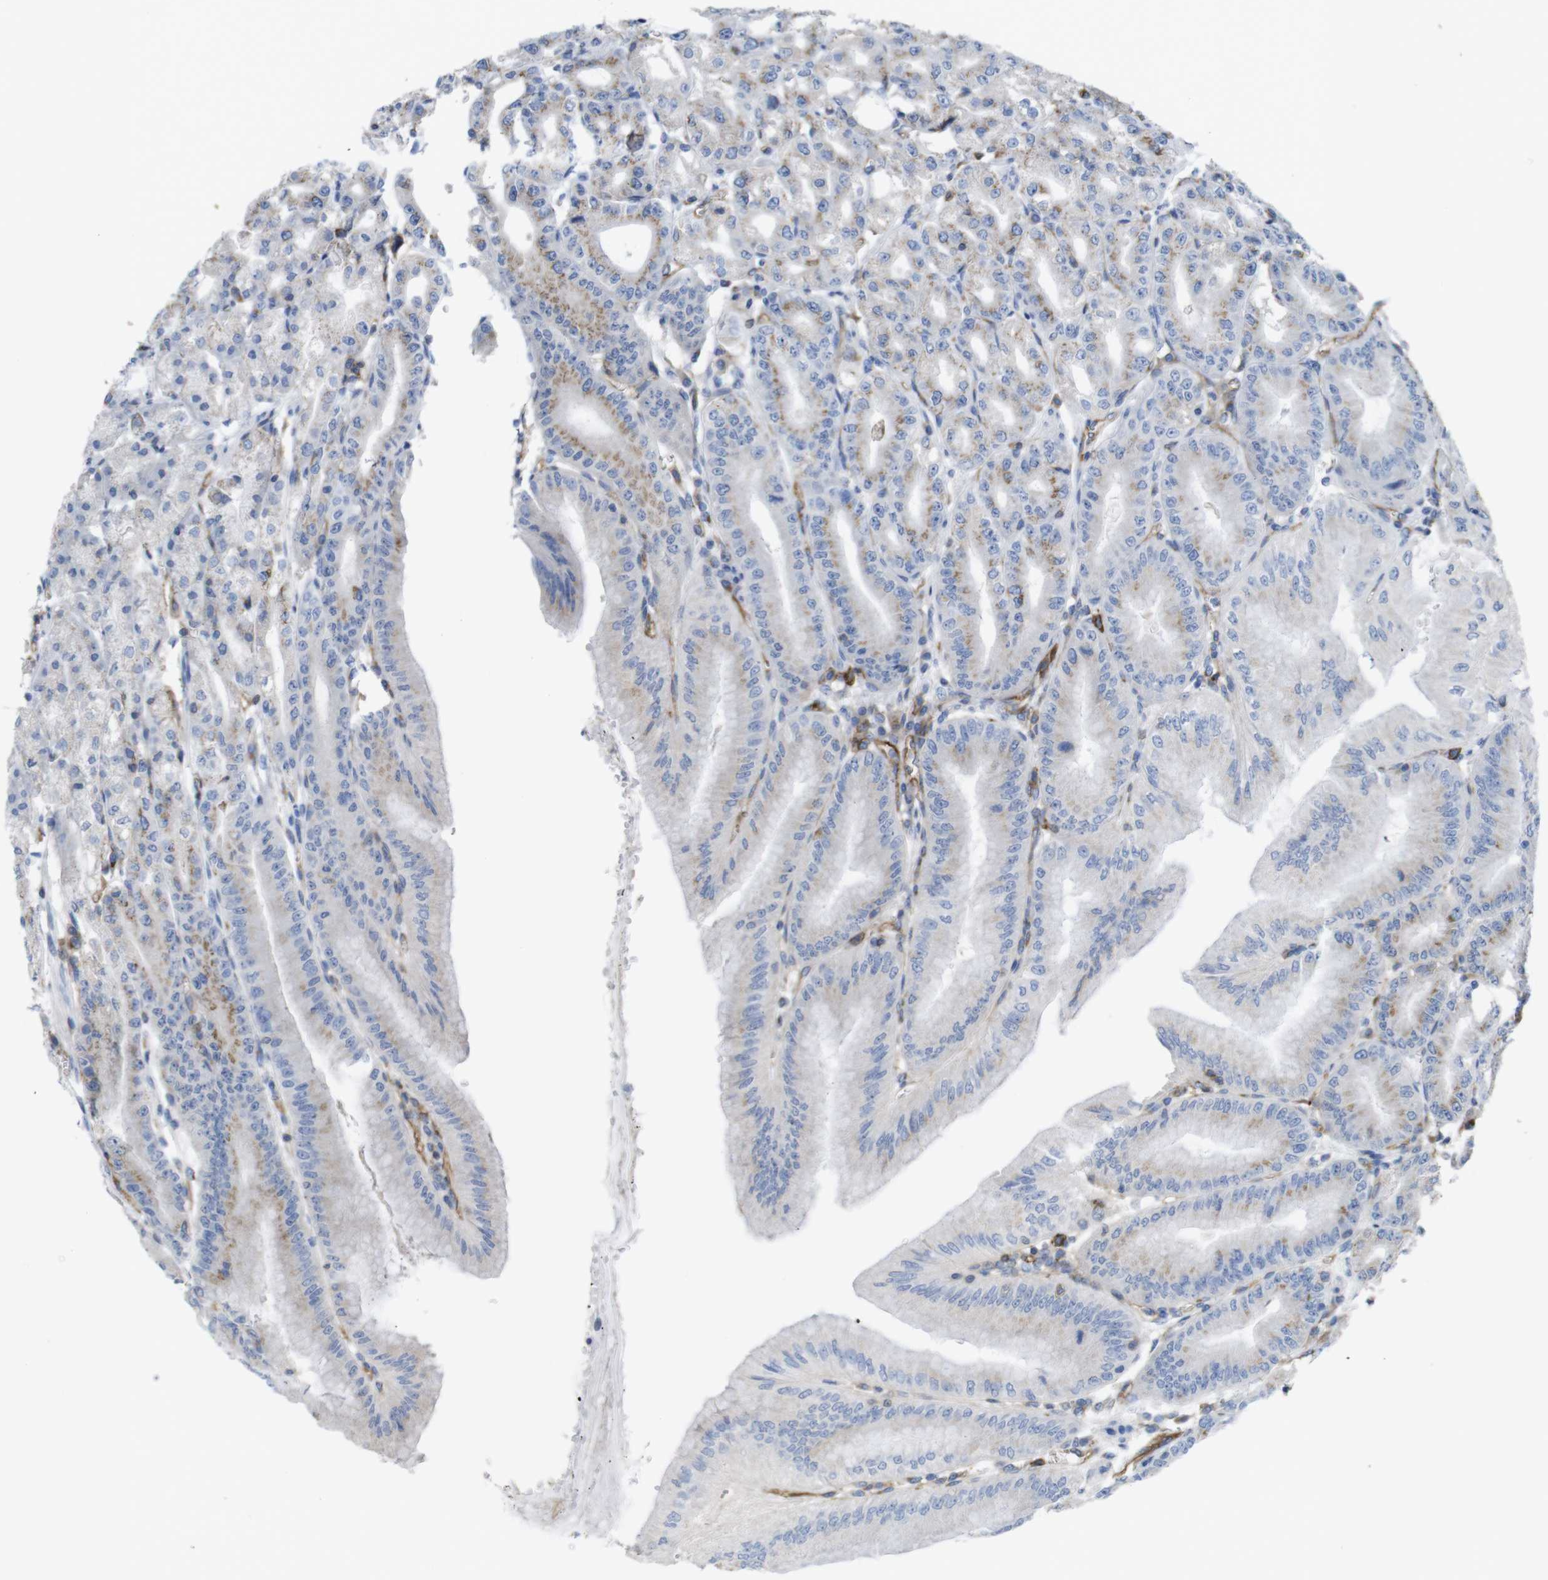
{"staining": {"intensity": "moderate", "quantity": ">75%", "location": "cytoplasmic/membranous"}, "tissue": "stomach", "cell_type": "Glandular cells", "image_type": "normal", "snomed": [{"axis": "morphology", "description": "Normal tissue, NOS"}, {"axis": "topography", "description": "Stomach, lower"}], "caption": "Protein analysis of unremarkable stomach demonstrates moderate cytoplasmic/membranous expression in approximately >75% of glandular cells.", "gene": "CCR6", "patient": {"sex": "male", "age": 71}}